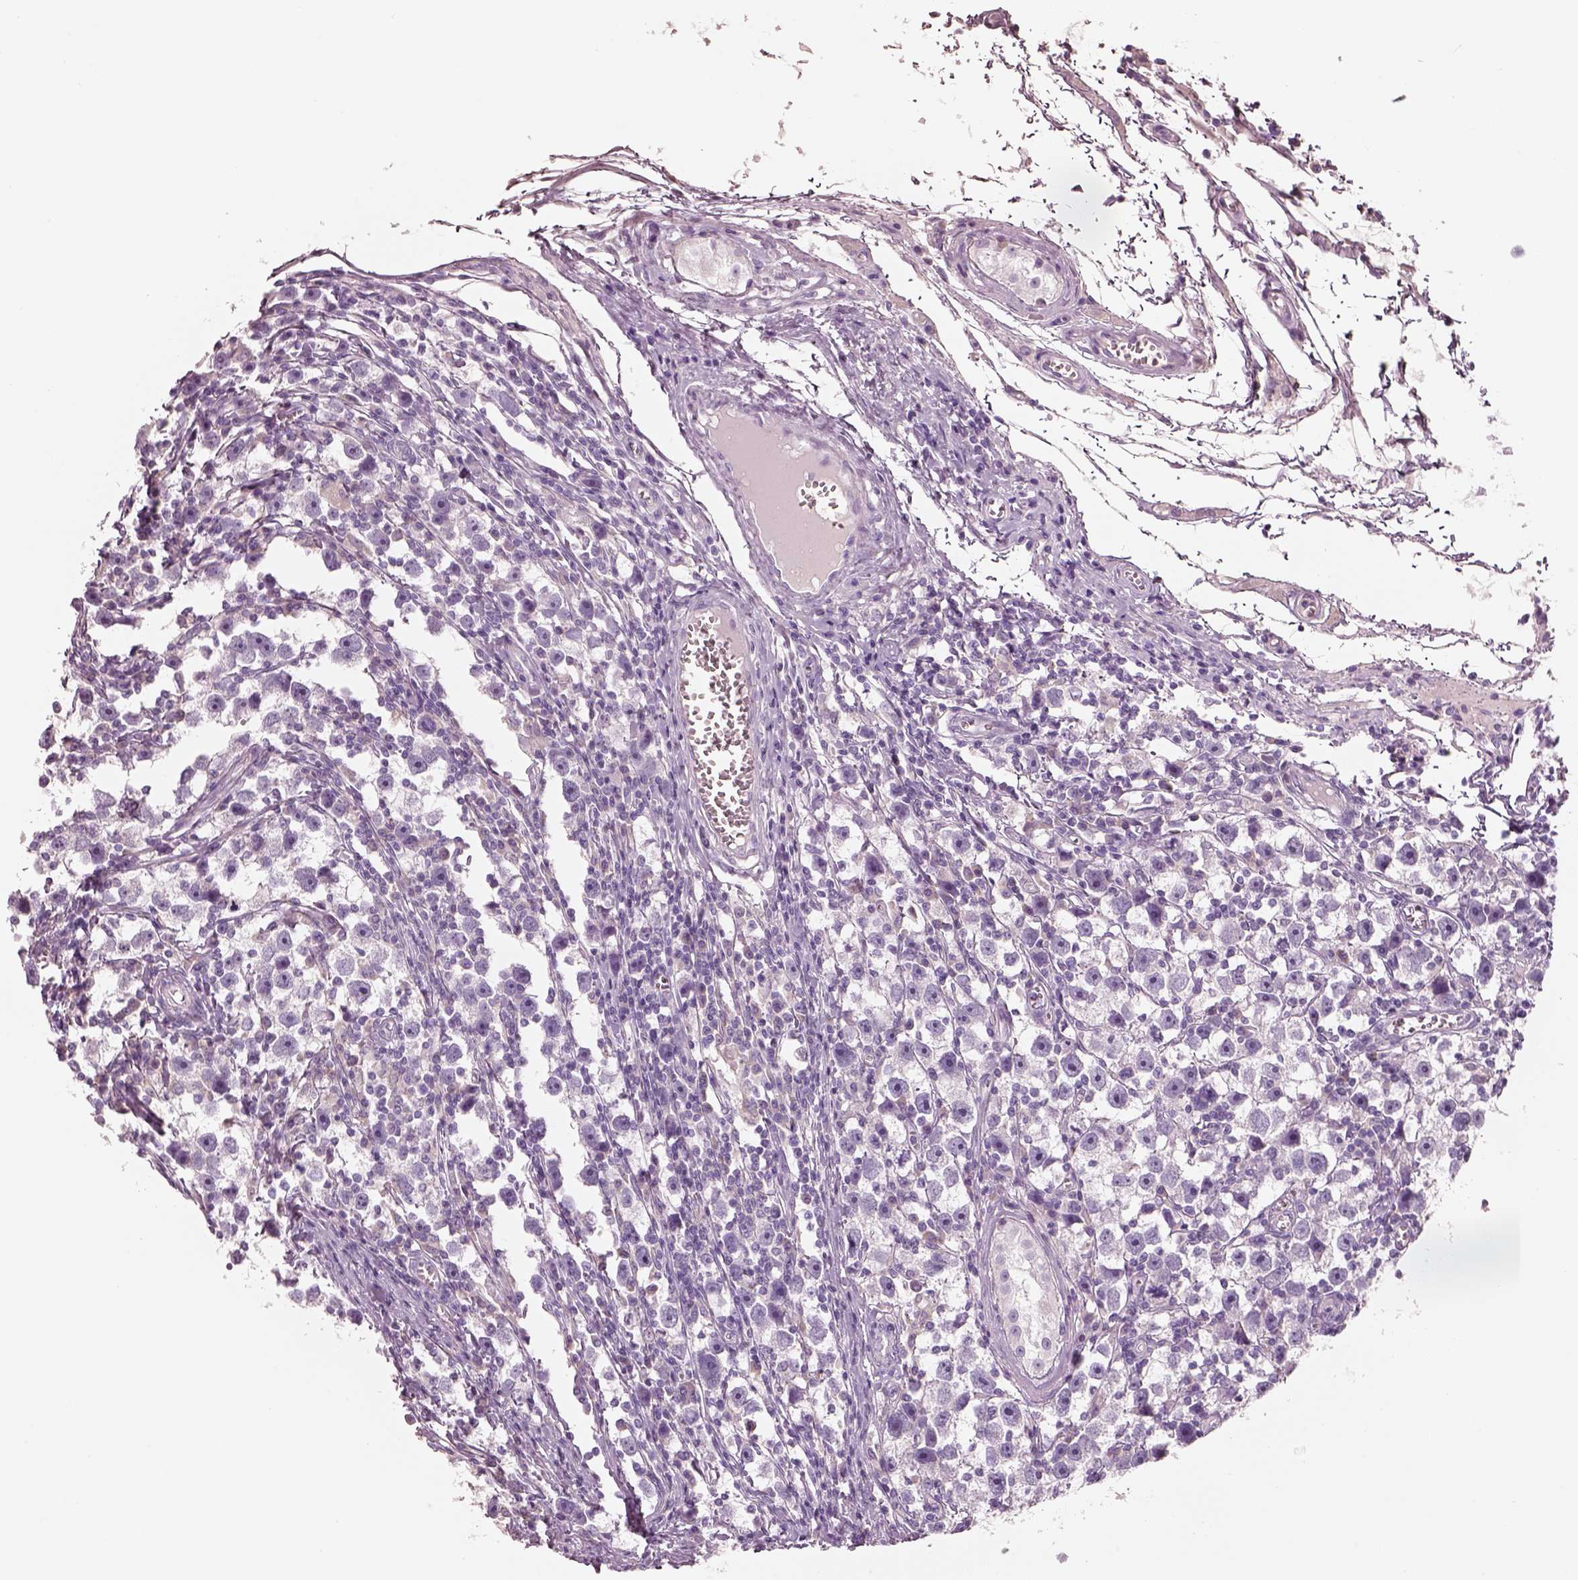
{"staining": {"intensity": "negative", "quantity": "none", "location": "none"}, "tissue": "testis cancer", "cell_type": "Tumor cells", "image_type": "cancer", "snomed": [{"axis": "morphology", "description": "Seminoma, NOS"}, {"axis": "topography", "description": "Testis"}], "caption": "The IHC photomicrograph has no significant expression in tumor cells of testis cancer tissue. The staining is performed using DAB (3,3'-diaminobenzidine) brown chromogen with nuclei counter-stained in using hematoxylin.", "gene": "PNOC", "patient": {"sex": "male", "age": 30}}